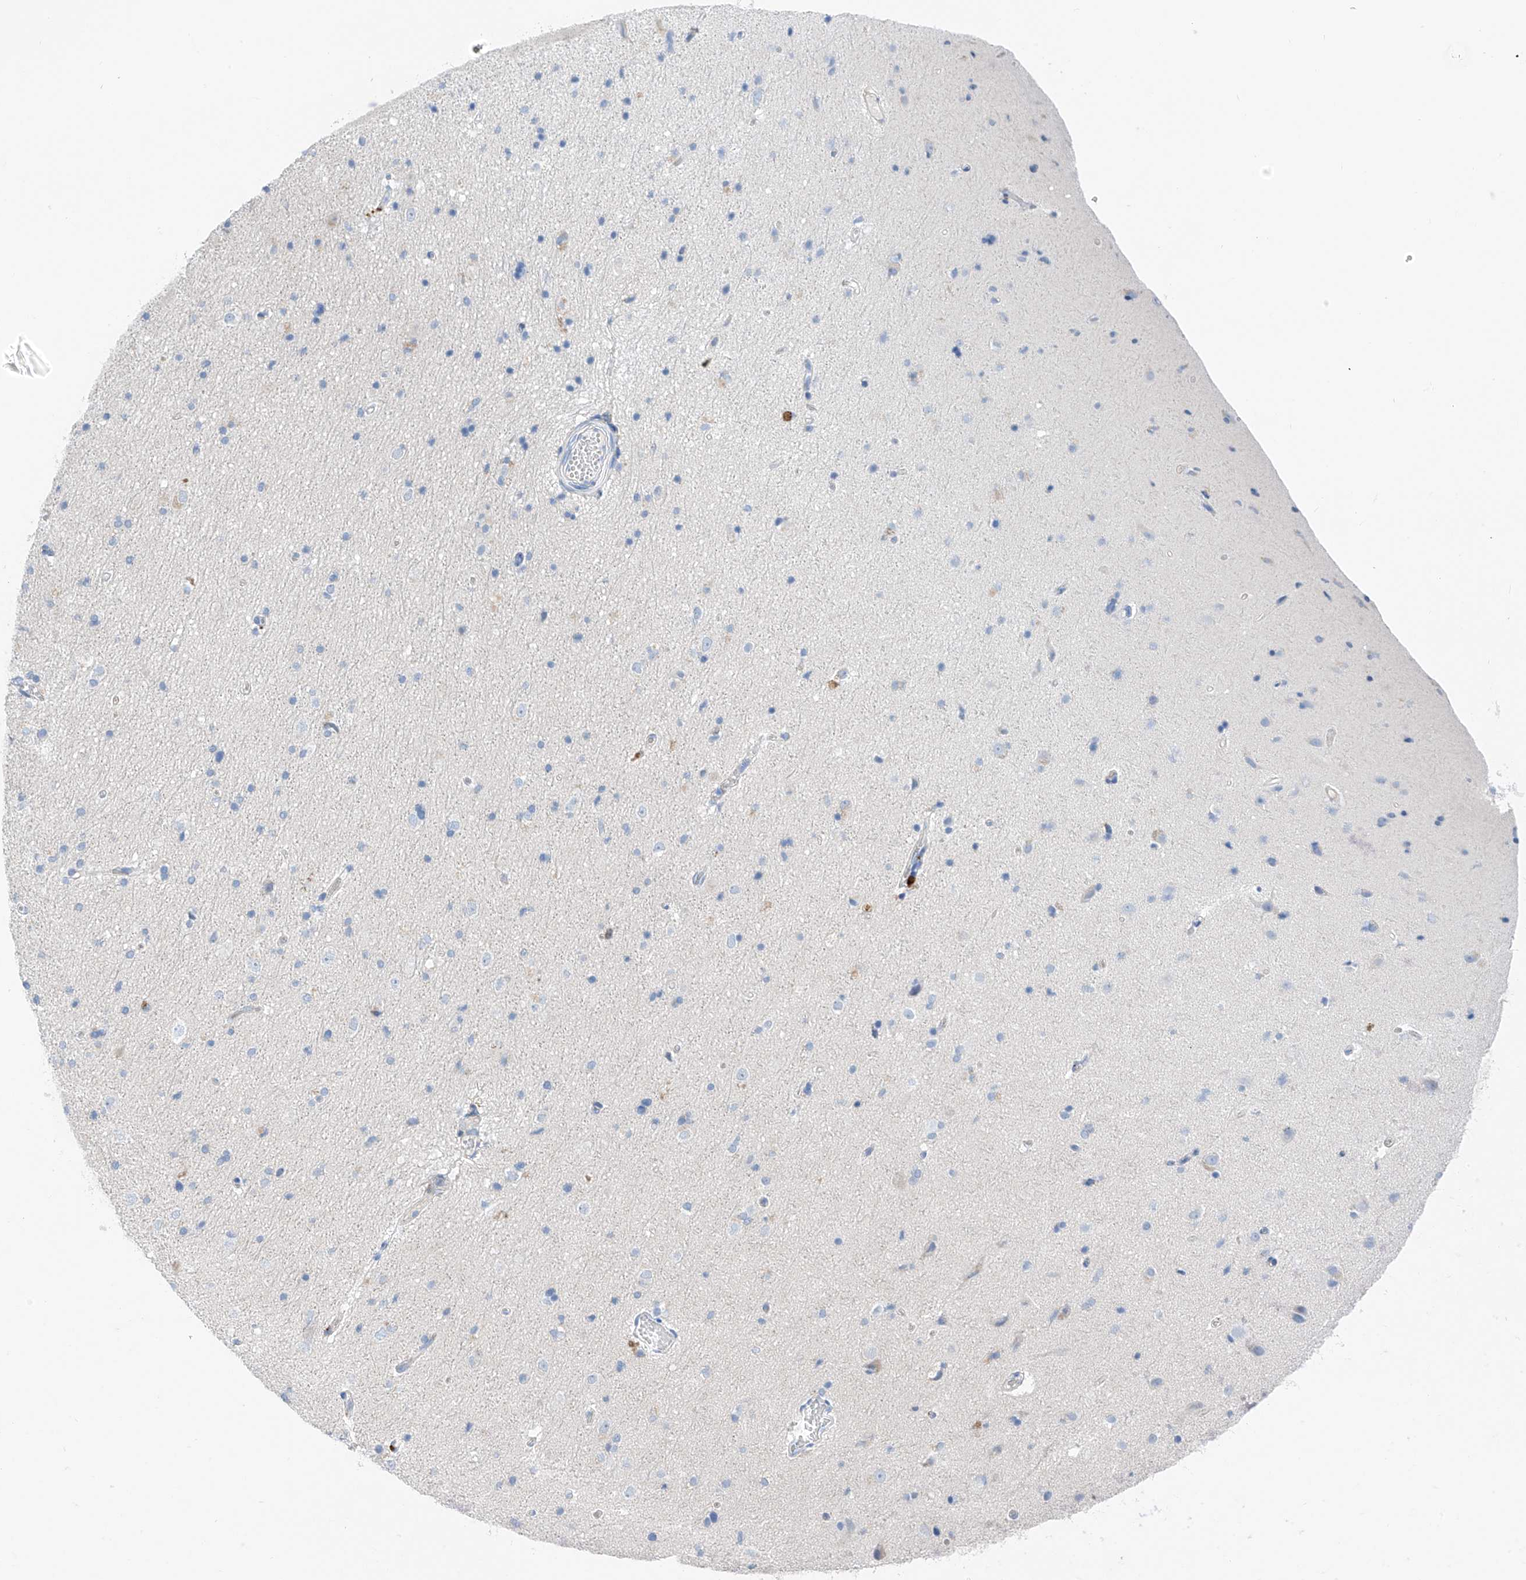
{"staining": {"intensity": "weak", "quantity": "25%-75%", "location": "cytoplasmic/membranous"}, "tissue": "cerebral cortex", "cell_type": "Endothelial cells", "image_type": "normal", "snomed": [{"axis": "morphology", "description": "Normal tissue, NOS"}, {"axis": "topography", "description": "Cerebral cortex"}], "caption": "DAB (3,3'-diaminobenzidine) immunohistochemical staining of normal cerebral cortex demonstrates weak cytoplasmic/membranous protein expression in about 25%-75% of endothelial cells. (IHC, brightfield microscopy, high magnification).", "gene": "ITGA9", "patient": {"sex": "male", "age": 34}}